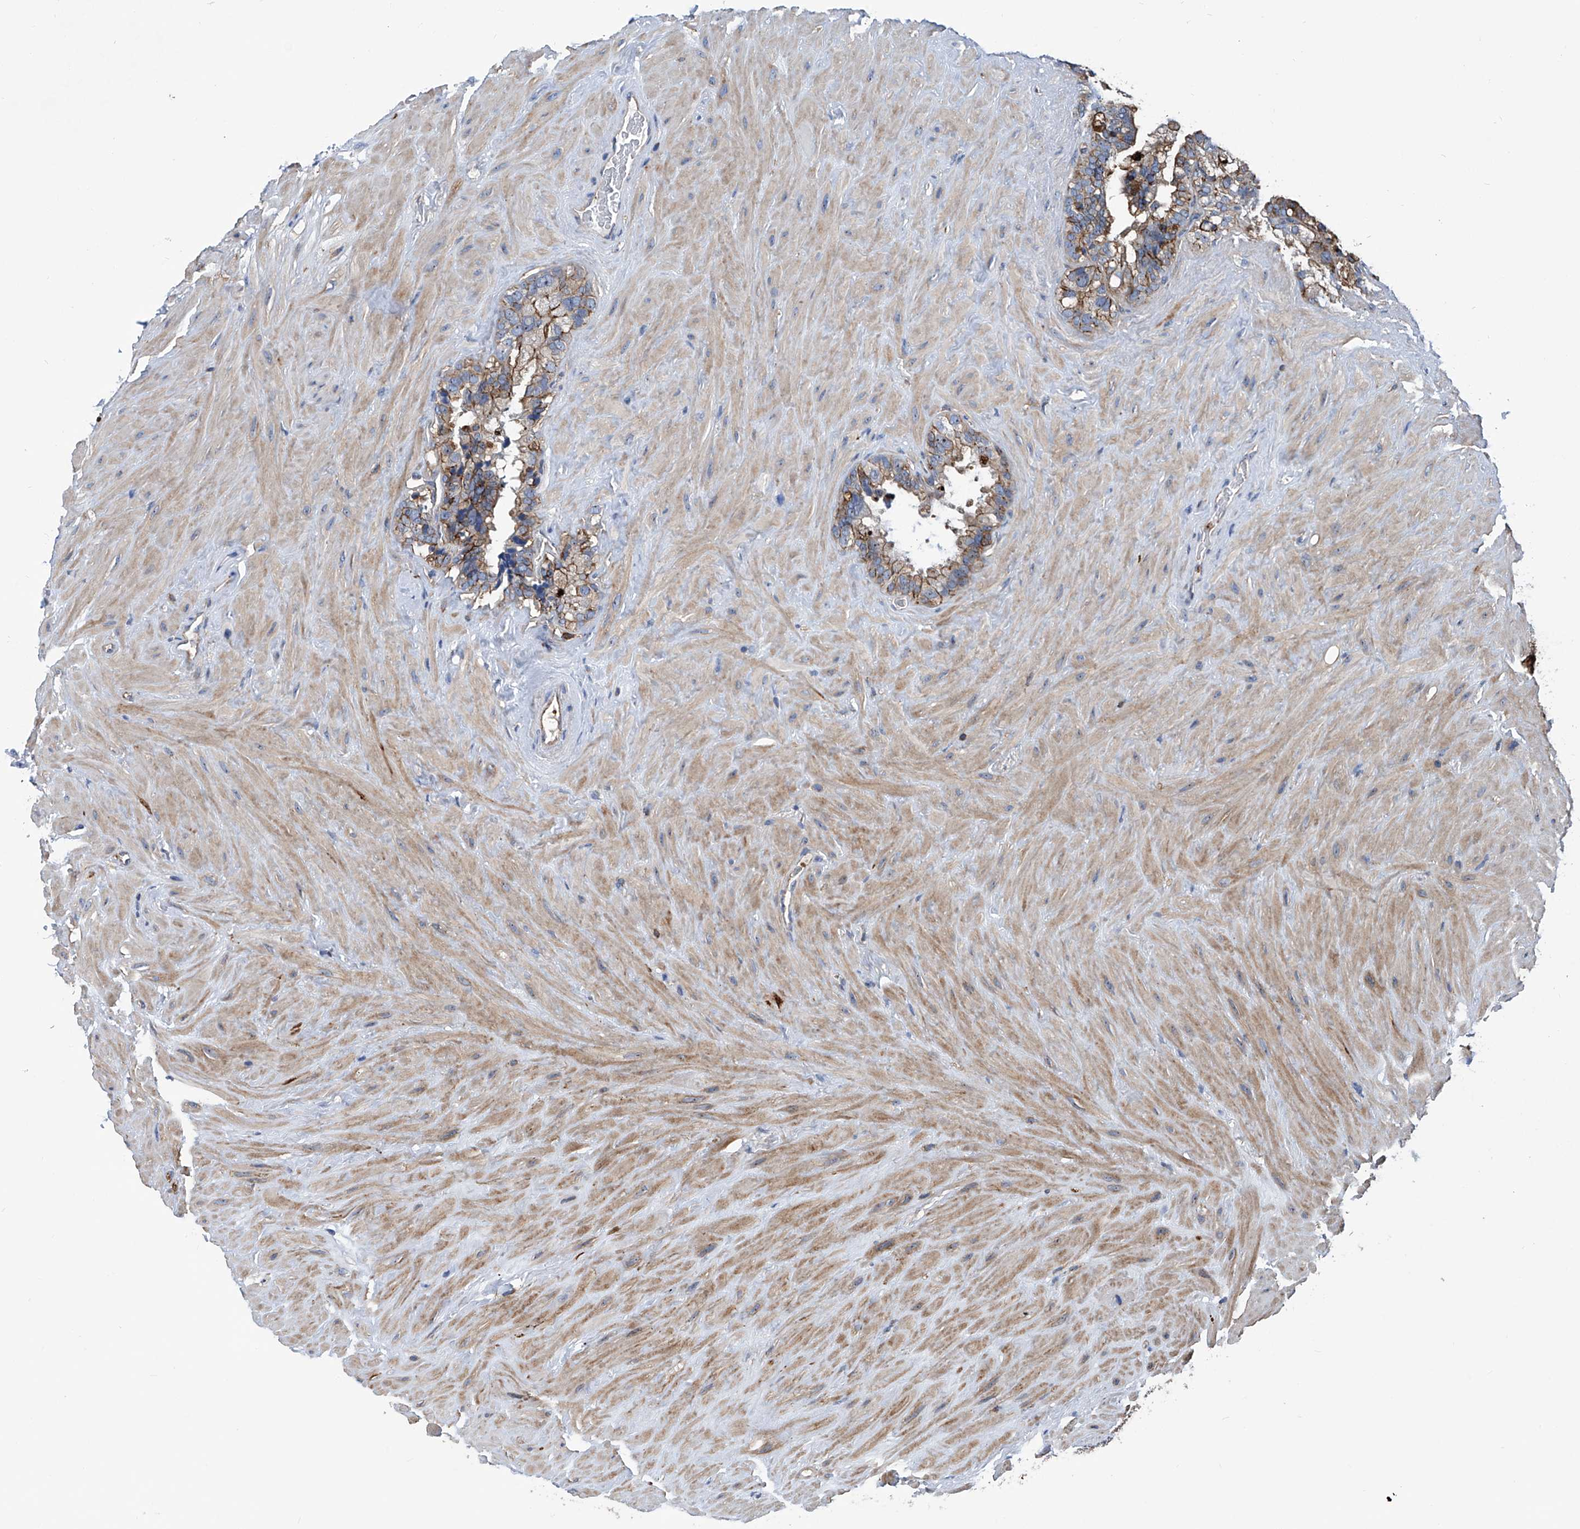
{"staining": {"intensity": "moderate", "quantity": "25%-75%", "location": "cytoplasmic/membranous"}, "tissue": "seminal vesicle", "cell_type": "Glandular cells", "image_type": "normal", "snomed": [{"axis": "morphology", "description": "Normal tissue, NOS"}, {"axis": "topography", "description": "Prostate"}, {"axis": "topography", "description": "Seminal veicle"}], "caption": "Protein staining by immunohistochemistry (IHC) displays moderate cytoplasmic/membranous expression in about 25%-75% of glandular cells in benign seminal vesicle. The protein is stained brown, and the nuclei are stained in blue (DAB IHC with brightfield microscopy, high magnification).", "gene": "ZNF484", "patient": {"sex": "male", "age": 68}}